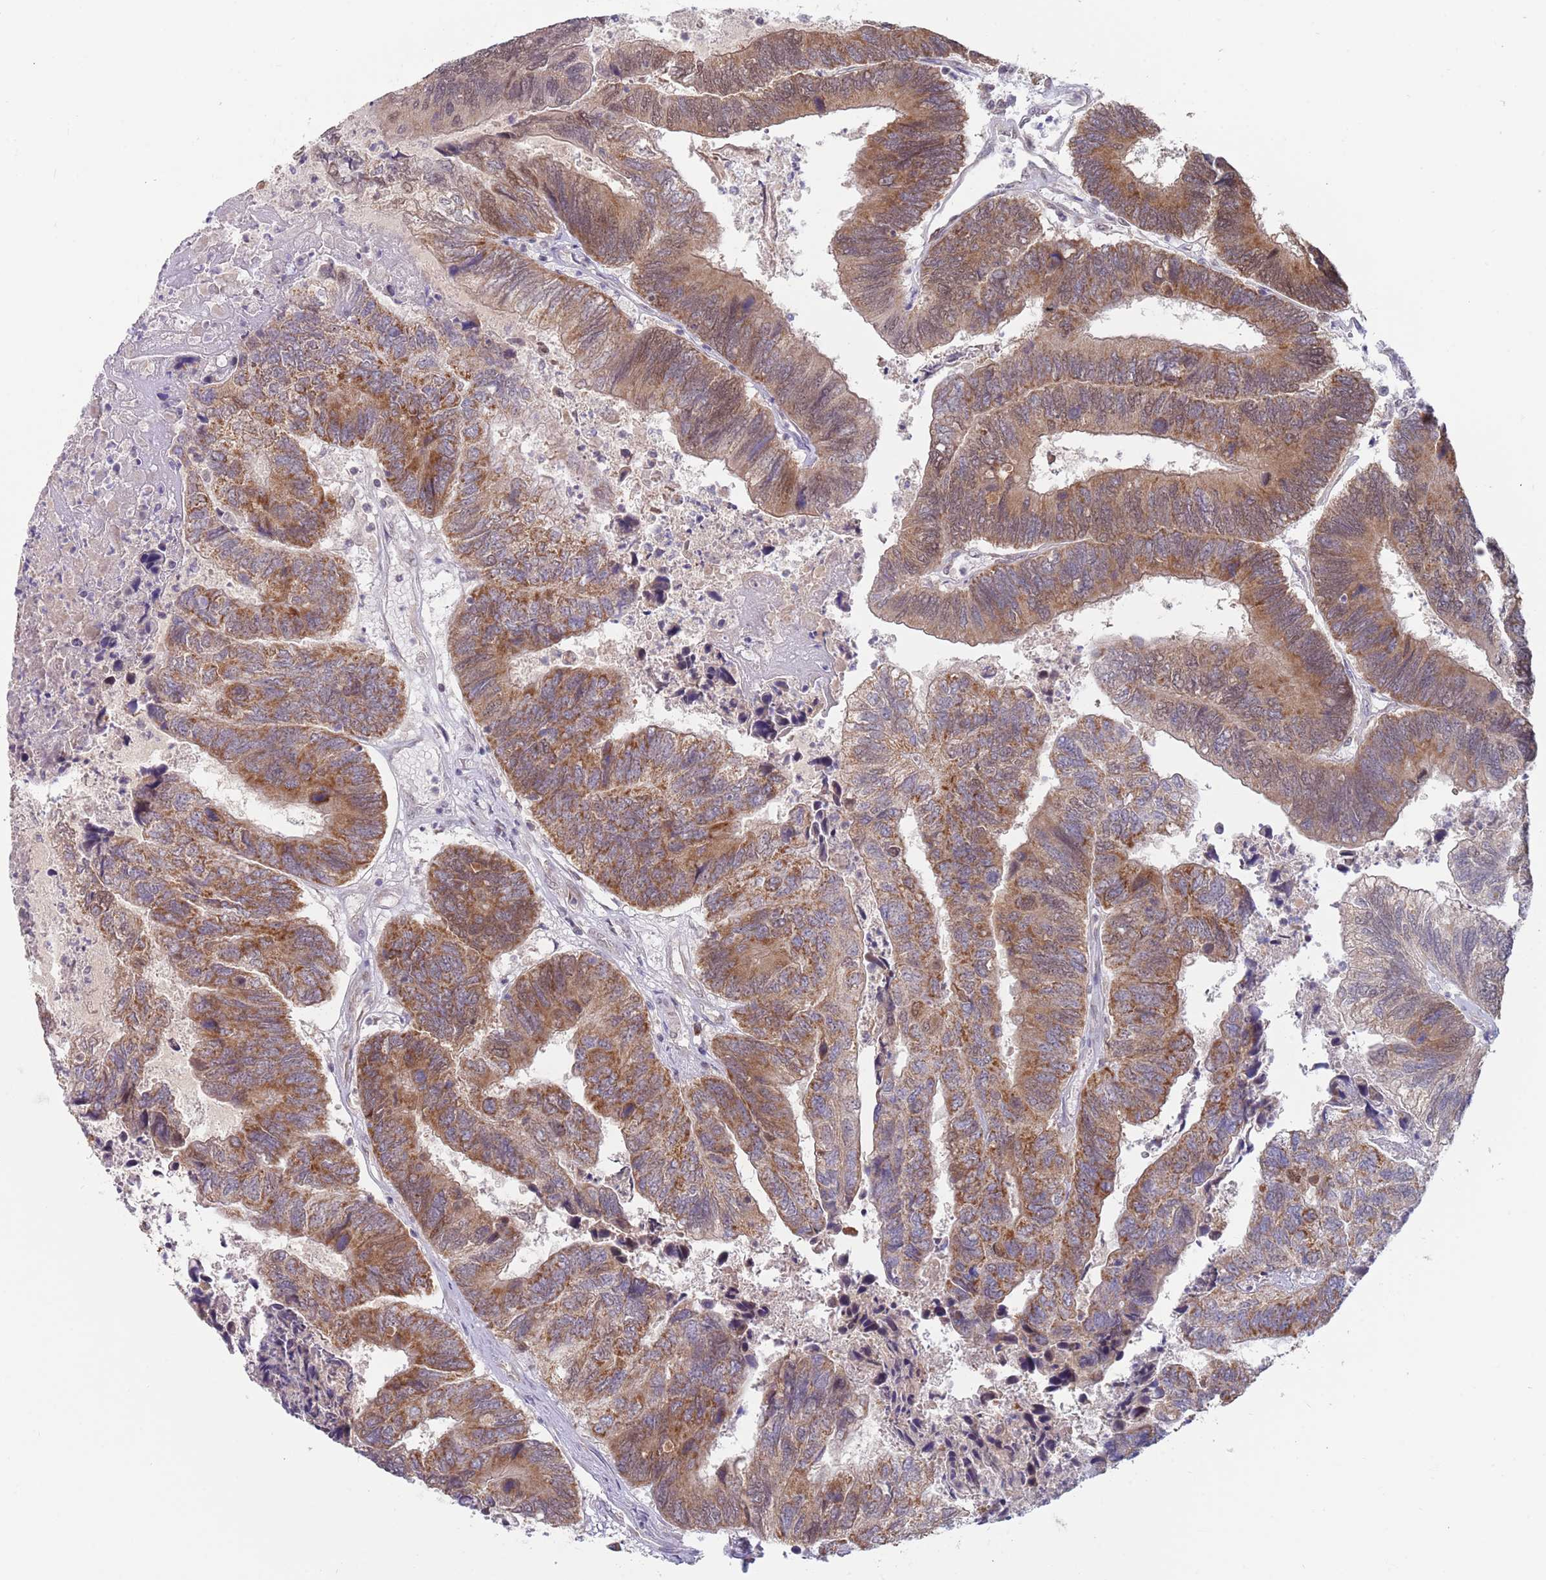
{"staining": {"intensity": "moderate", "quantity": ">75%", "location": "cytoplasmic/membranous"}, "tissue": "colorectal cancer", "cell_type": "Tumor cells", "image_type": "cancer", "snomed": [{"axis": "morphology", "description": "Adenocarcinoma, NOS"}, {"axis": "topography", "description": "Colon"}], "caption": "High-power microscopy captured an immunohistochemistry micrograph of adenocarcinoma (colorectal), revealing moderate cytoplasmic/membranous staining in approximately >75% of tumor cells. (DAB (3,3'-diaminobenzidine) IHC with brightfield microscopy, high magnification).", "gene": "TIMM13", "patient": {"sex": "female", "age": 67}}